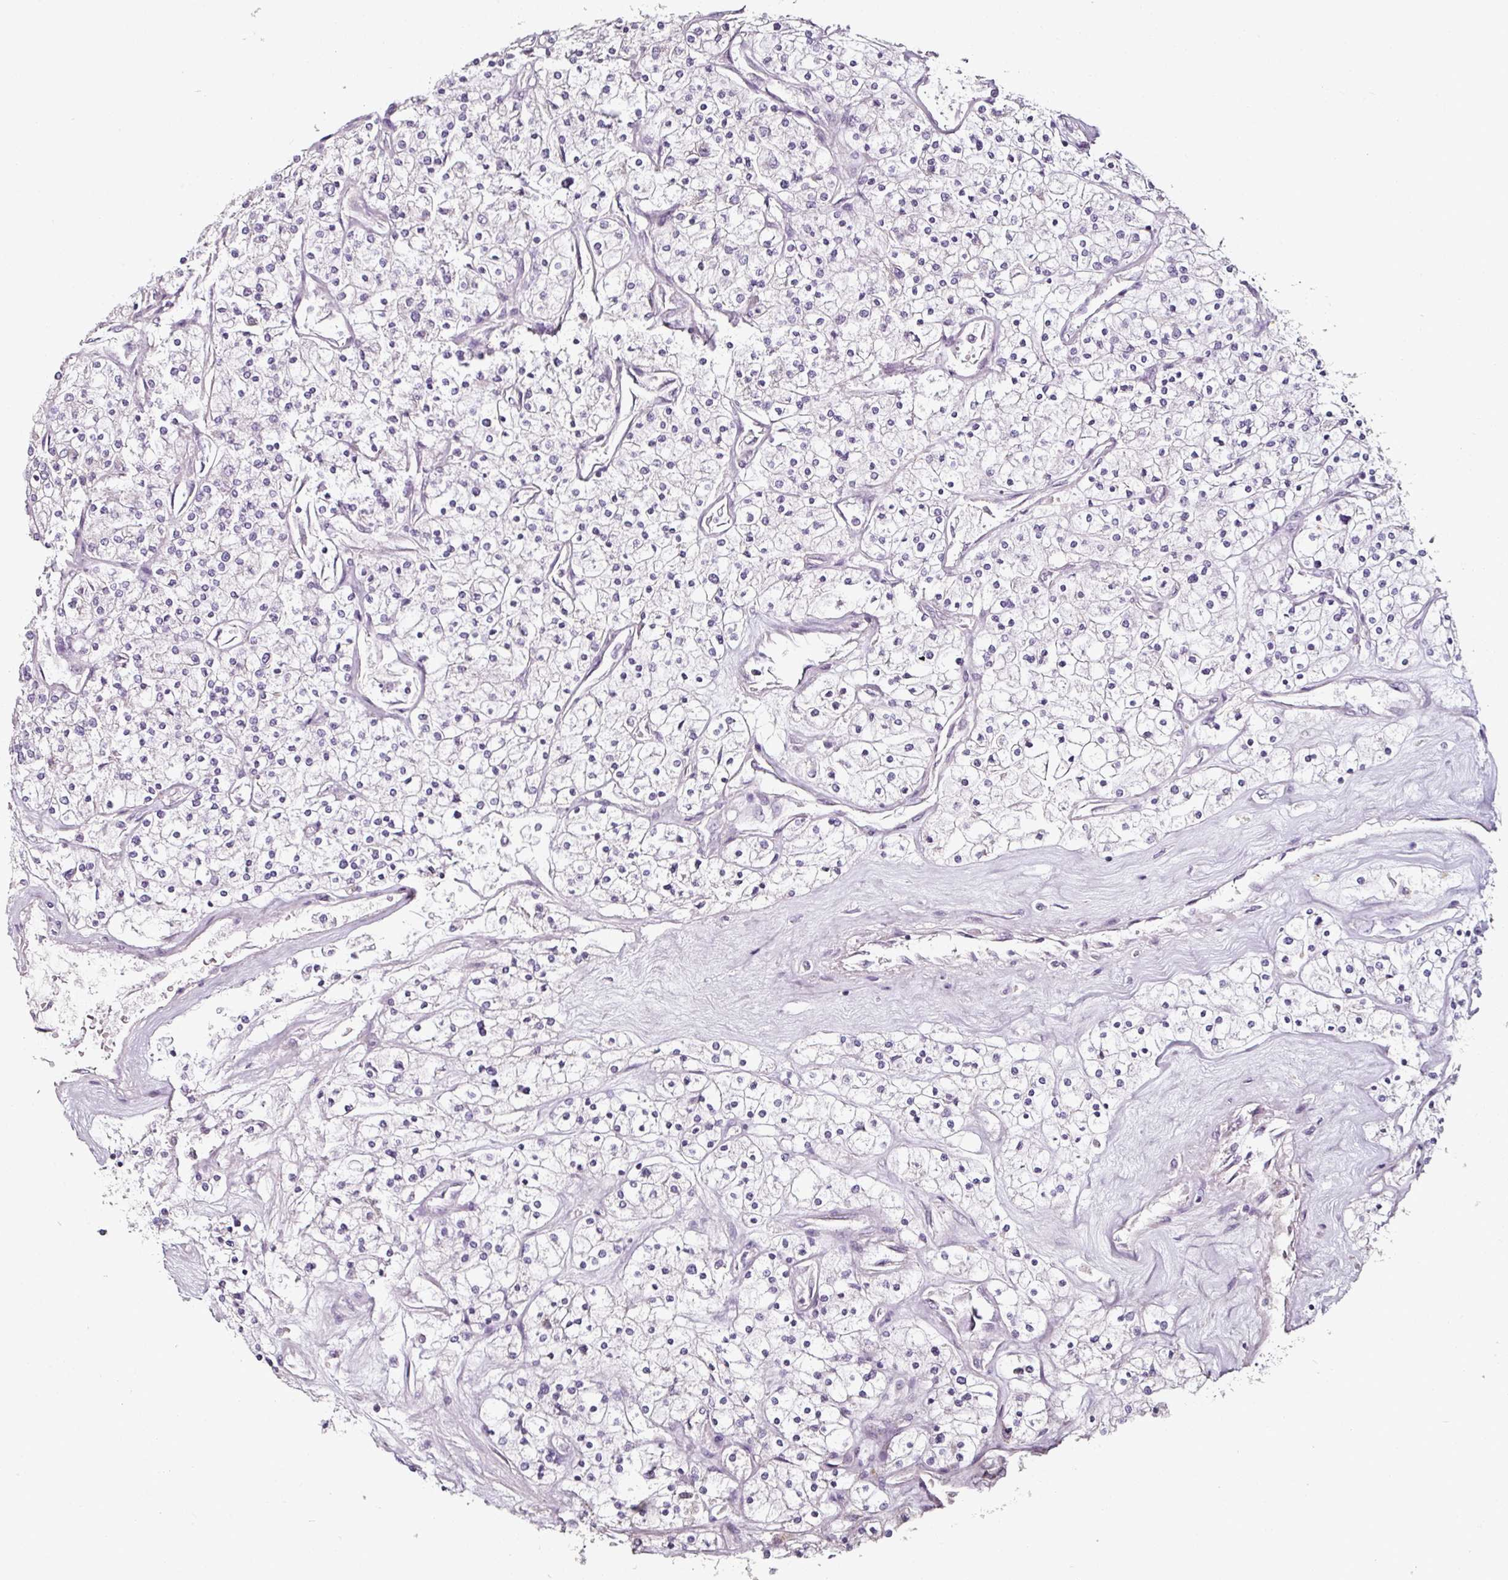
{"staining": {"intensity": "negative", "quantity": "none", "location": "none"}, "tissue": "renal cancer", "cell_type": "Tumor cells", "image_type": "cancer", "snomed": [{"axis": "morphology", "description": "Adenocarcinoma, NOS"}, {"axis": "topography", "description": "Kidney"}], "caption": "The immunohistochemistry photomicrograph has no significant expression in tumor cells of renal cancer tissue. (DAB (3,3'-diaminobenzidine) immunohistochemistry (IHC) with hematoxylin counter stain).", "gene": "CAP2", "patient": {"sex": "male", "age": 80}}